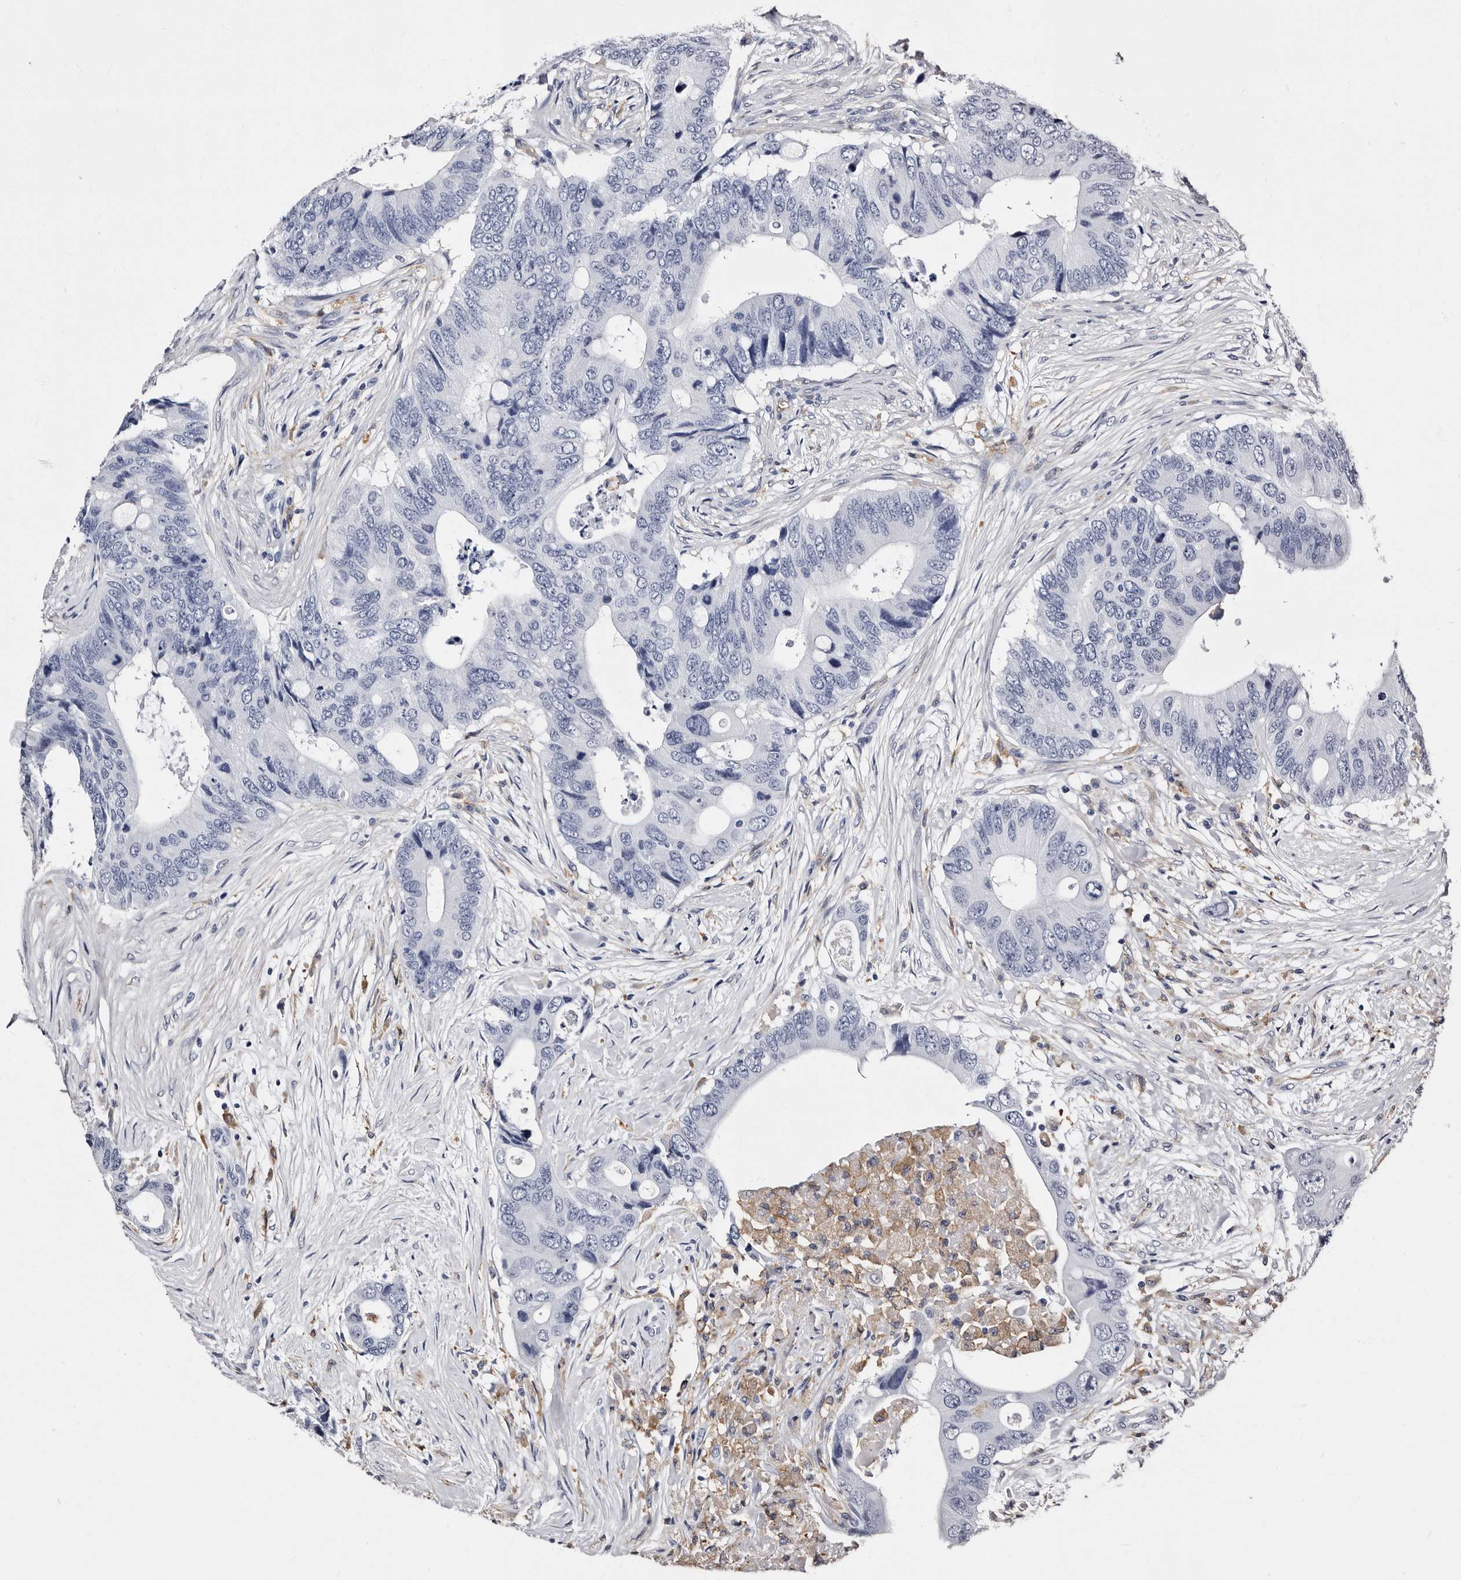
{"staining": {"intensity": "negative", "quantity": "none", "location": "none"}, "tissue": "colorectal cancer", "cell_type": "Tumor cells", "image_type": "cancer", "snomed": [{"axis": "morphology", "description": "Adenocarcinoma, NOS"}, {"axis": "topography", "description": "Colon"}], "caption": "Immunohistochemical staining of human adenocarcinoma (colorectal) demonstrates no significant positivity in tumor cells.", "gene": "EPB41L3", "patient": {"sex": "male", "age": 71}}